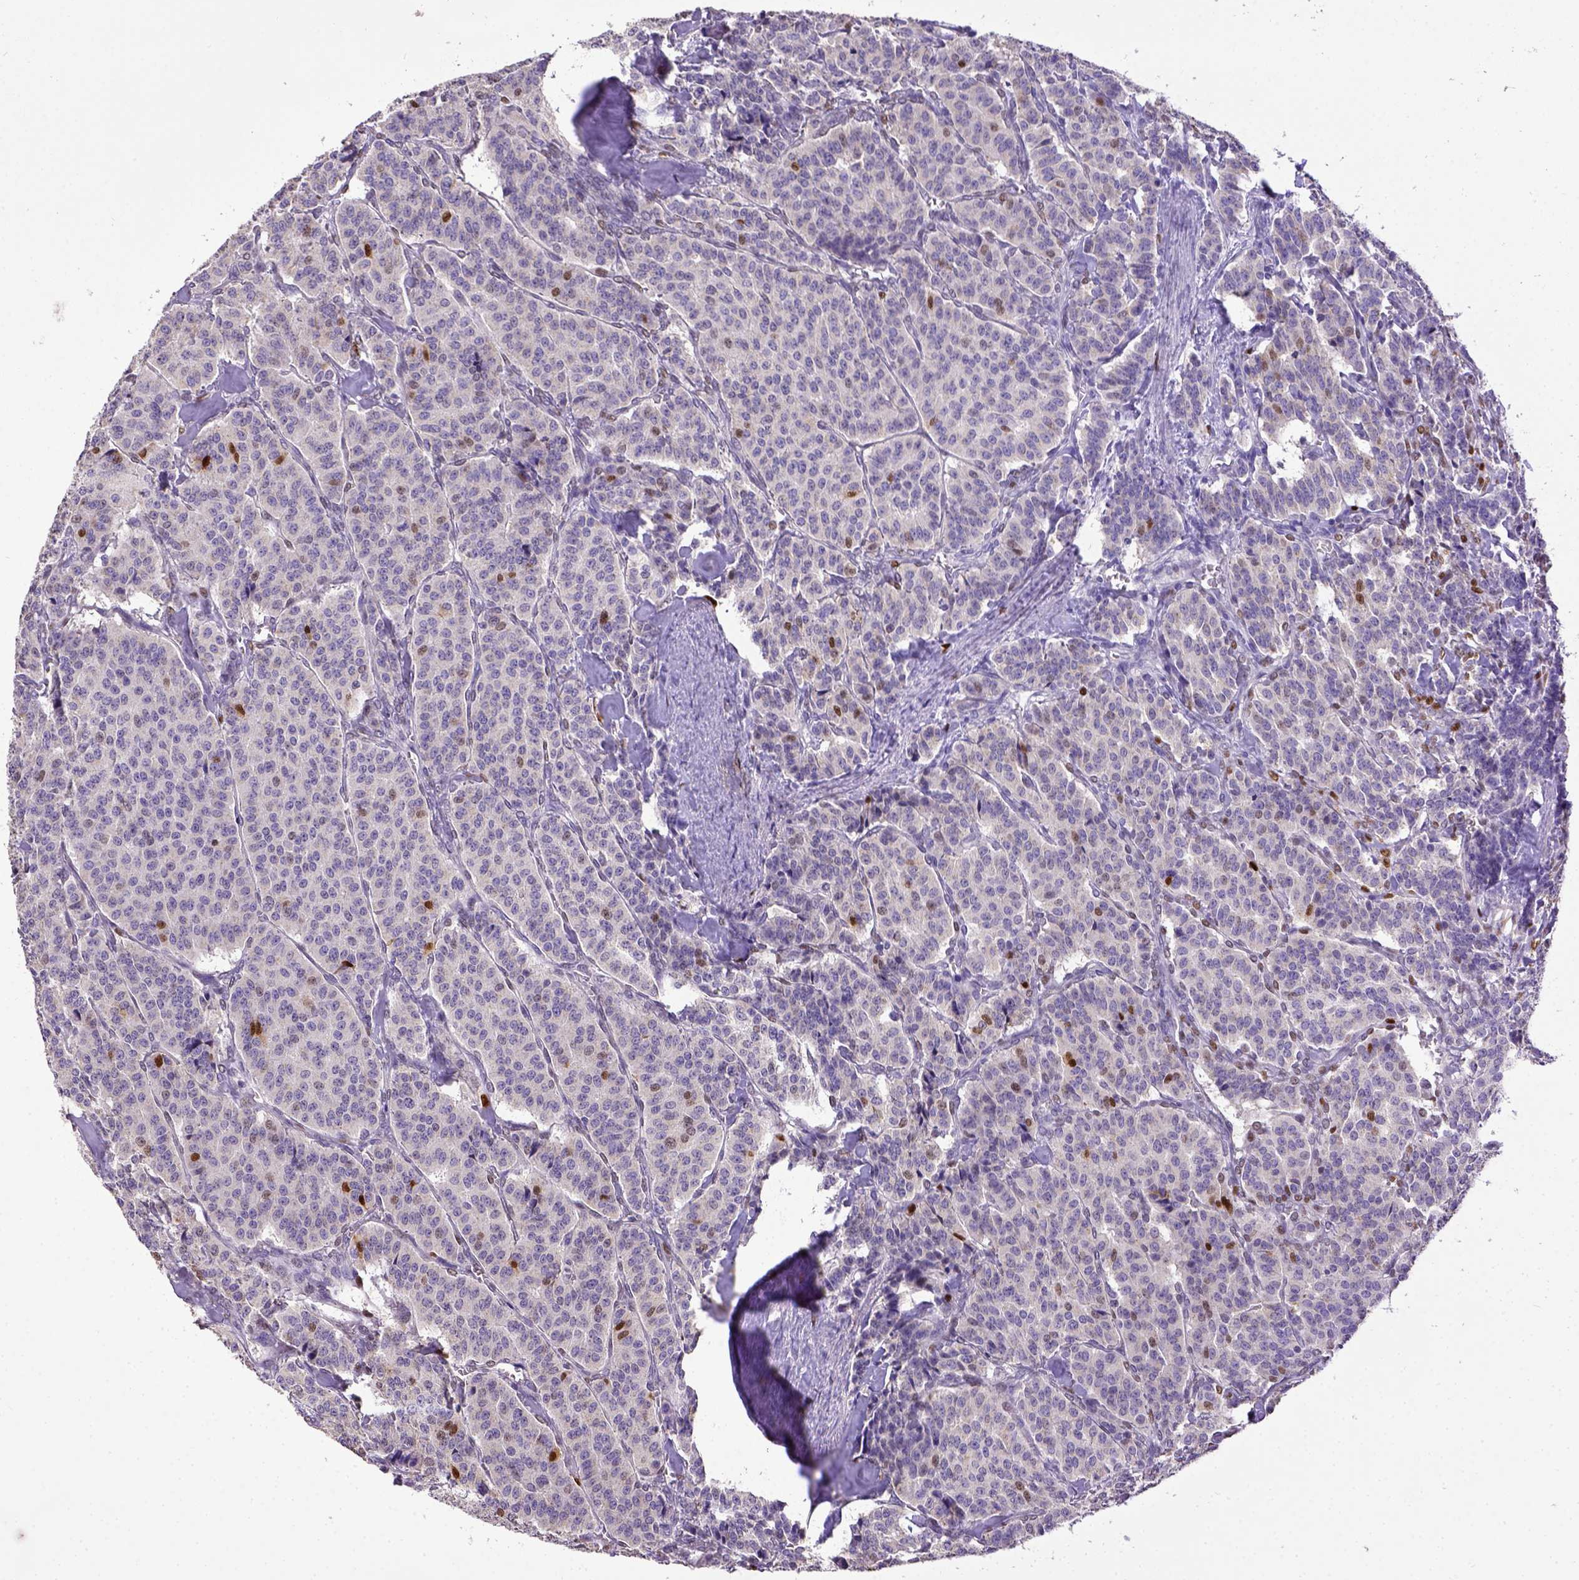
{"staining": {"intensity": "strong", "quantity": "<25%", "location": "nuclear"}, "tissue": "carcinoid", "cell_type": "Tumor cells", "image_type": "cancer", "snomed": [{"axis": "morphology", "description": "Normal tissue, NOS"}, {"axis": "morphology", "description": "Carcinoid, malignant, NOS"}, {"axis": "topography", "description": "Lung"}], "caption": "Strong nuclear protein staining is appreciated in approximately <25% of tumor cells in carcinoid (malignant).", "gene": "CDKN1A", "patient": {"sex": "female", "age": 46}}